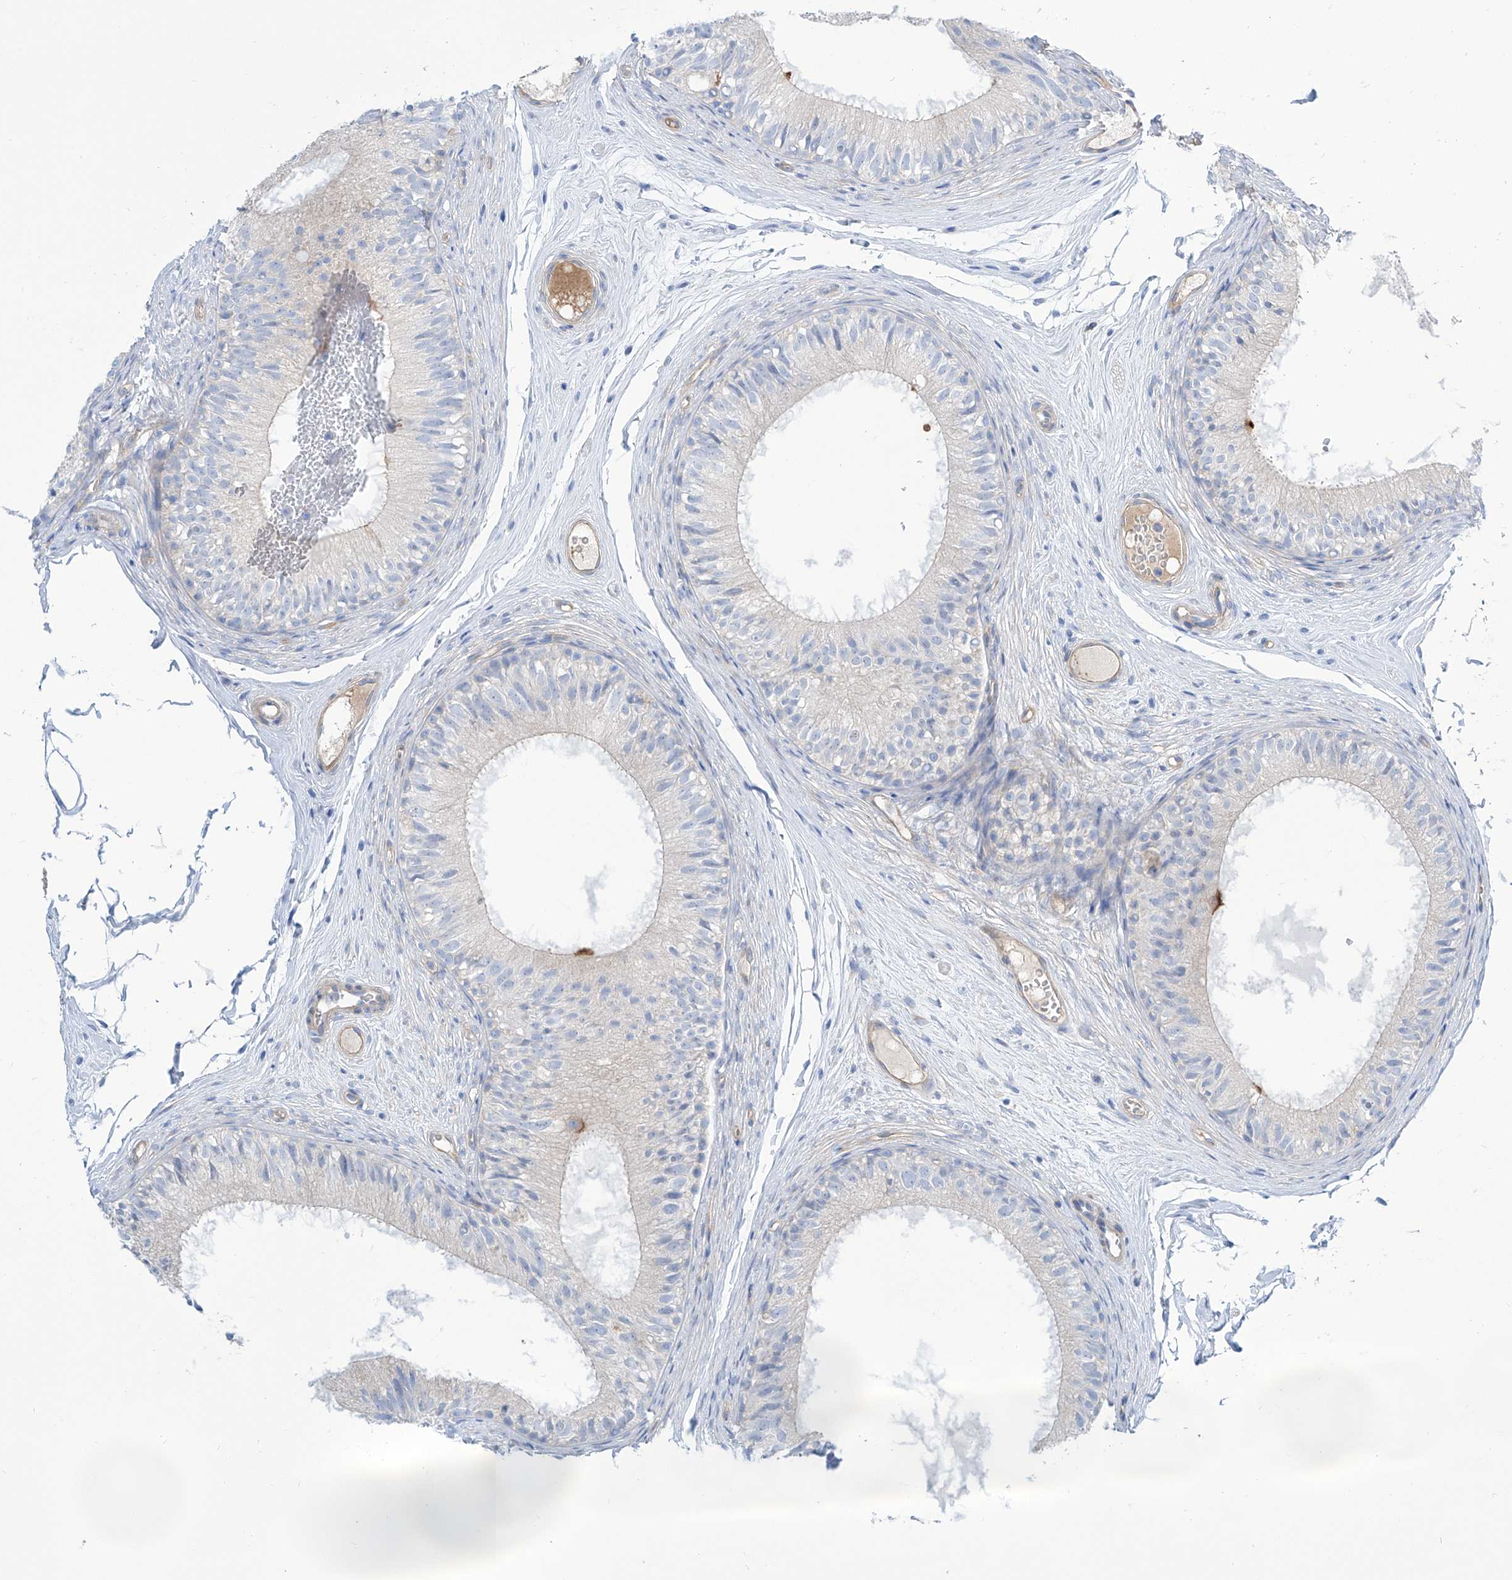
{"staining": {"intensity": "moderate", "quantity": "25%-75%", "location": "cytoplasmic/membranous"}, "tissue": "epididymis", "cell_type": "Glandular cells", "image_type": "normal", "snomed": [{"axis": "morphology", "description": "Normal tissue, NOS"}, {"axis": "morphology", "description": "Seminoma in situ"}, {"axis": "topography", "description": "Testis"}, {"axis": "topography", "description": "Epididymis"}], "caption": "Immunohistochemistry (IHC) of benign human epididymis demonstrates medium levels of moderate cytoplasmic/membranous expression in approximately 25%-75% of glandular cells.", "gene": "TMEM209", "patient": {"sex": "male", "age": 28}}